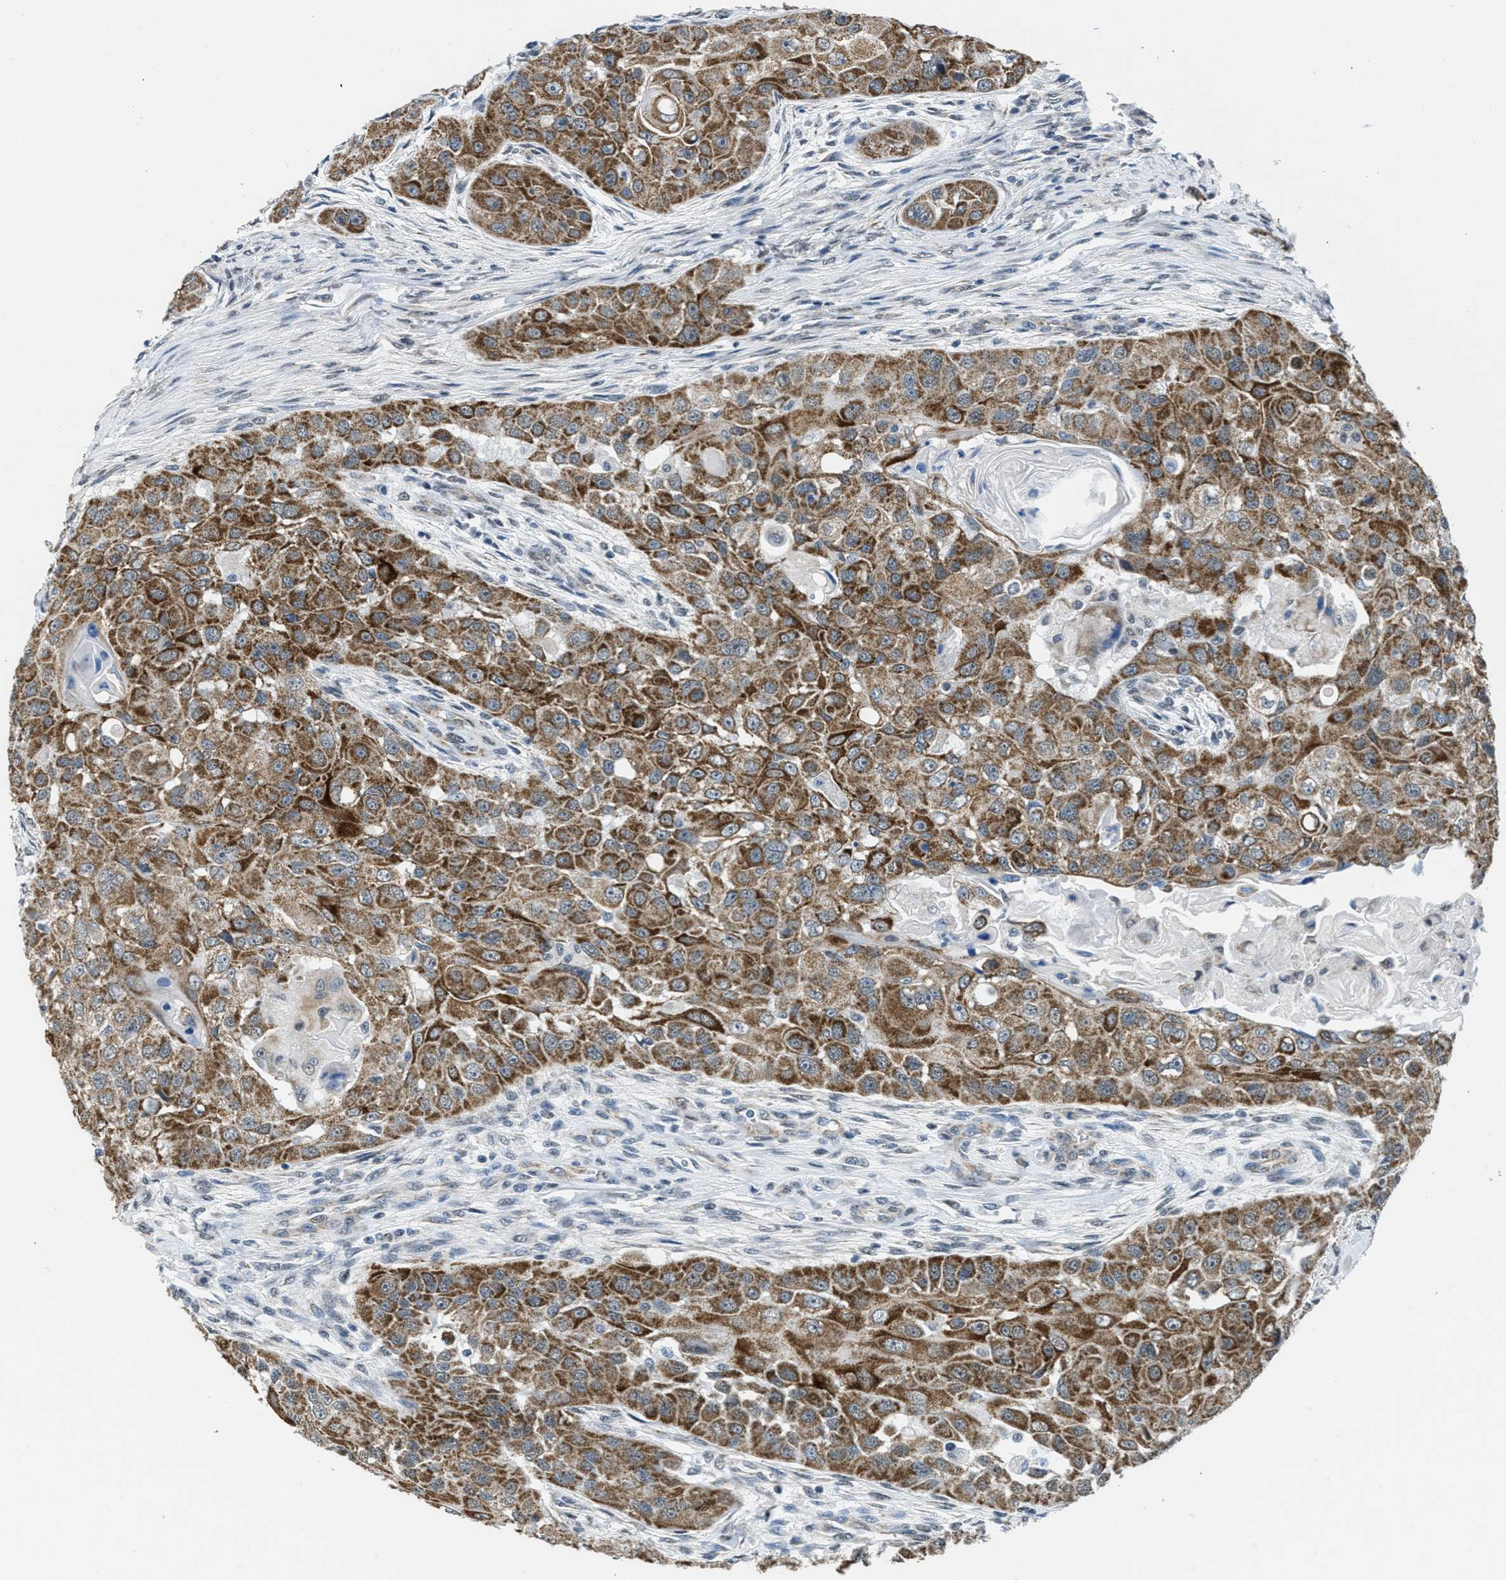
{"staining": {"intensity": "moderate", "quantity": ">75%", "location": "cytoplasmic/membranous"}, "tissue": "head and neck cancer", "cell_type": "Tumor cells", "image_type": "cancer", "snomed": [{"axis": "morphology", "description": "Normal tissue, NOS"}, {"axis": "morphology", "description": "Squamous cell carcinoma, NOS"}, {"axis": "topography", "description": "Skeletal muscle"}, {"axis": "topography", "description": "Head-Neck"}], "caption": "Approximately >75% of tumor cells in human head and neck cancer (squamous cell carcinoma) exhibit moderate cytoplasmic/membranous protein staining as visualized by brown immunohistochemical staining.", "gene": "TOMM70", "patient": {"sex": "male", "age": 51}}